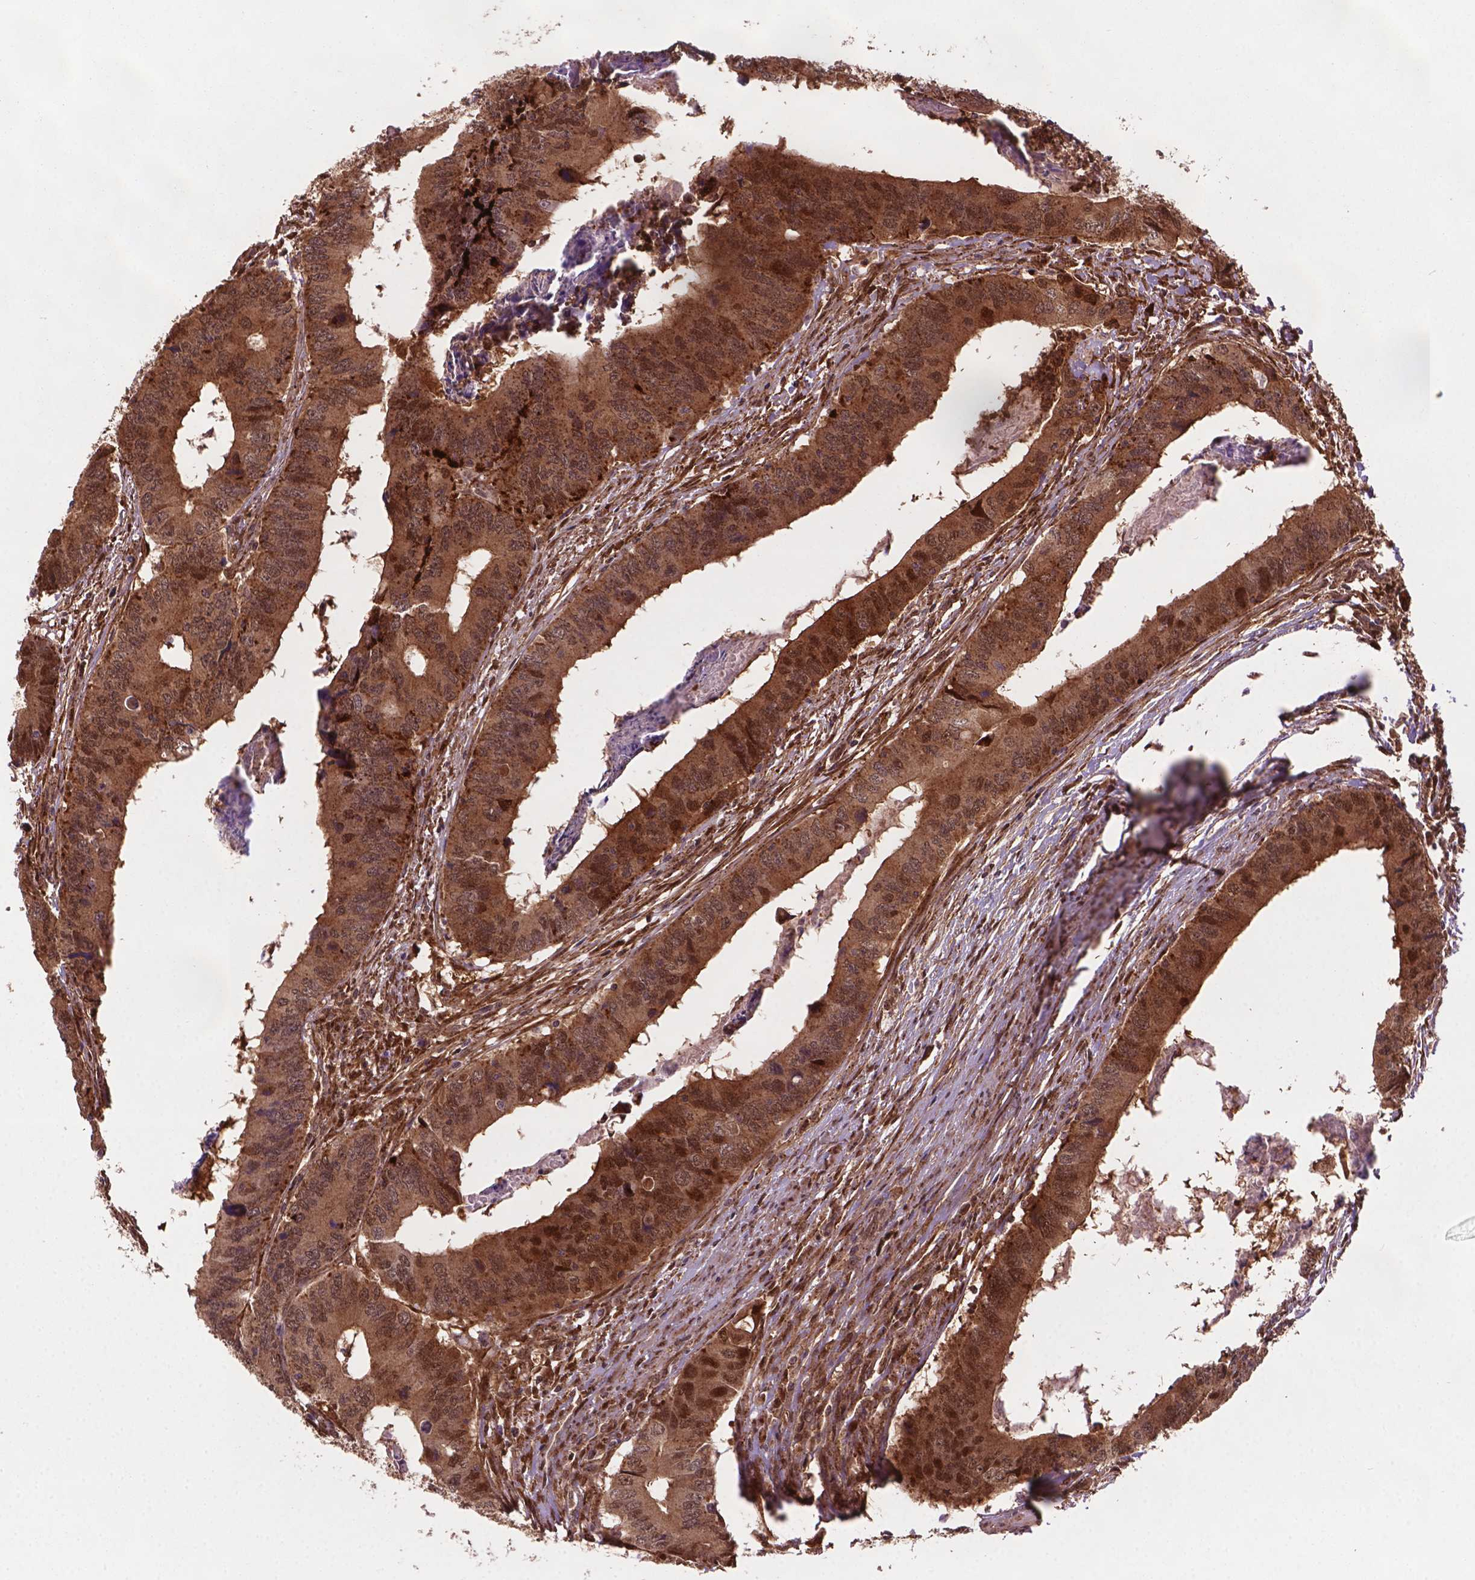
{"staining": {"intensity": "moderate", "quantity": "25%-75%", "location": "cytoplasmic/membranous,nuclear"}, "tissue": "colorectal cancer", "cell_type": "Tumor cells", "image_type": "cancer", "snomed": [{"axis": "morphology", "description": "Adenocarcinoma, NOS"}, {"axis": "topography", "description": "Colon"}], "caption": "Human adenocarcinoma (colorectal) stained with a protein marker reveals moderate staining in tumor cells.", "gene": "PLIN3", "patient": {"sex": "male", "age": 53}}